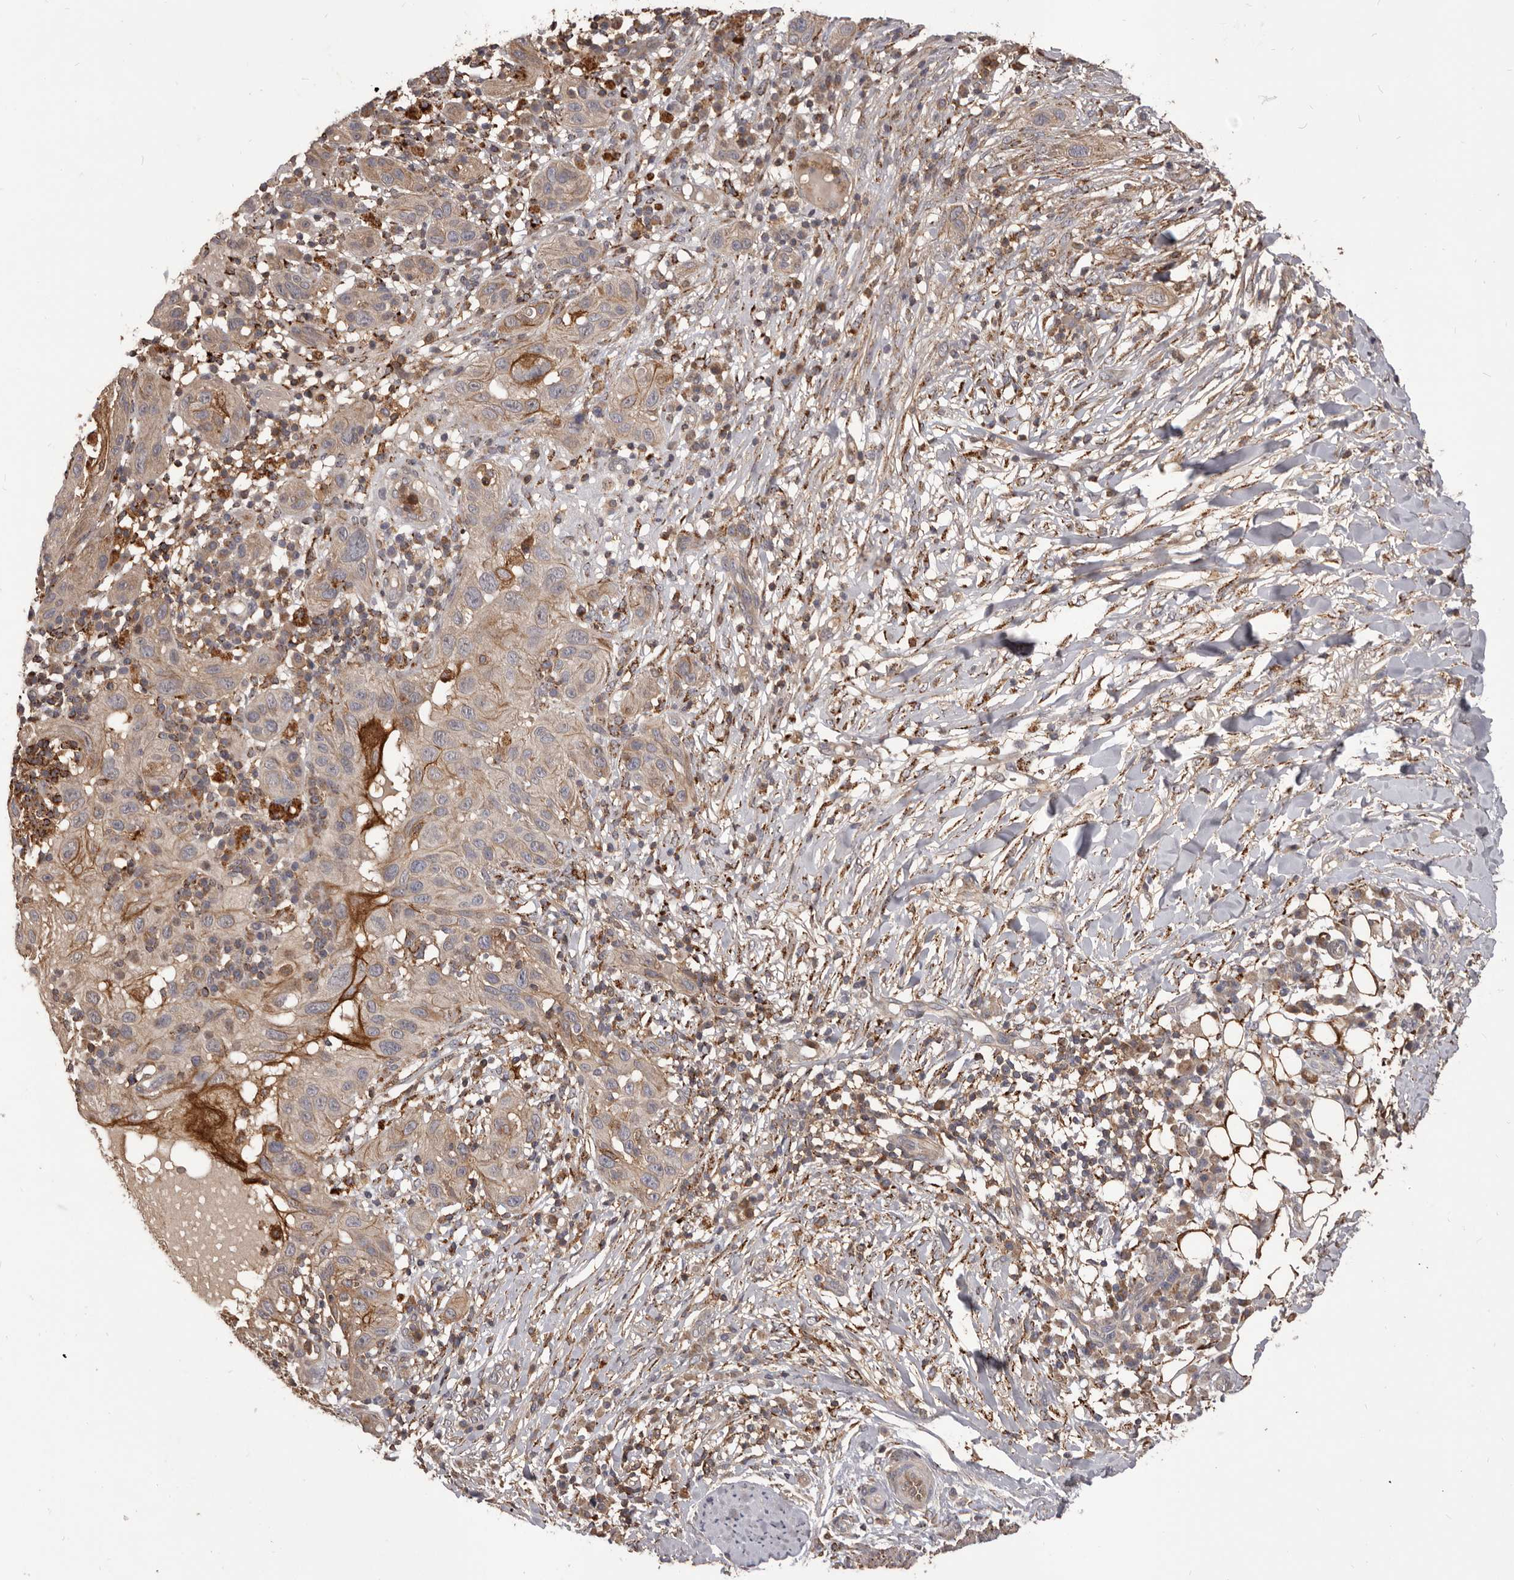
{"staining": {"intensity": "weak", "quantity": ">75%", "location": "cytoplasmic/membranous"}, "tissue": "skin cancer", "cell_type": "Tumor cells", "image_type": "cancer", "snomed": [{"axis": "morphology", "description": "Normal tissue, NOS"}, {"axis": "morphology", "description": "Squamous cell carcinoma, NOS"}, {"axis": "topography", "description": "Skin"}], "caption": "DAB (3,3'-diaminobenzidine) immunohistochemical staining of skin cancer (squamous cell carcinoma) shows weak cytoplasmic/membranous protein staining in about >75% of tumor cells.", "gene": "GLIPR2", "patient": {"sex": "female", "age": 96}}